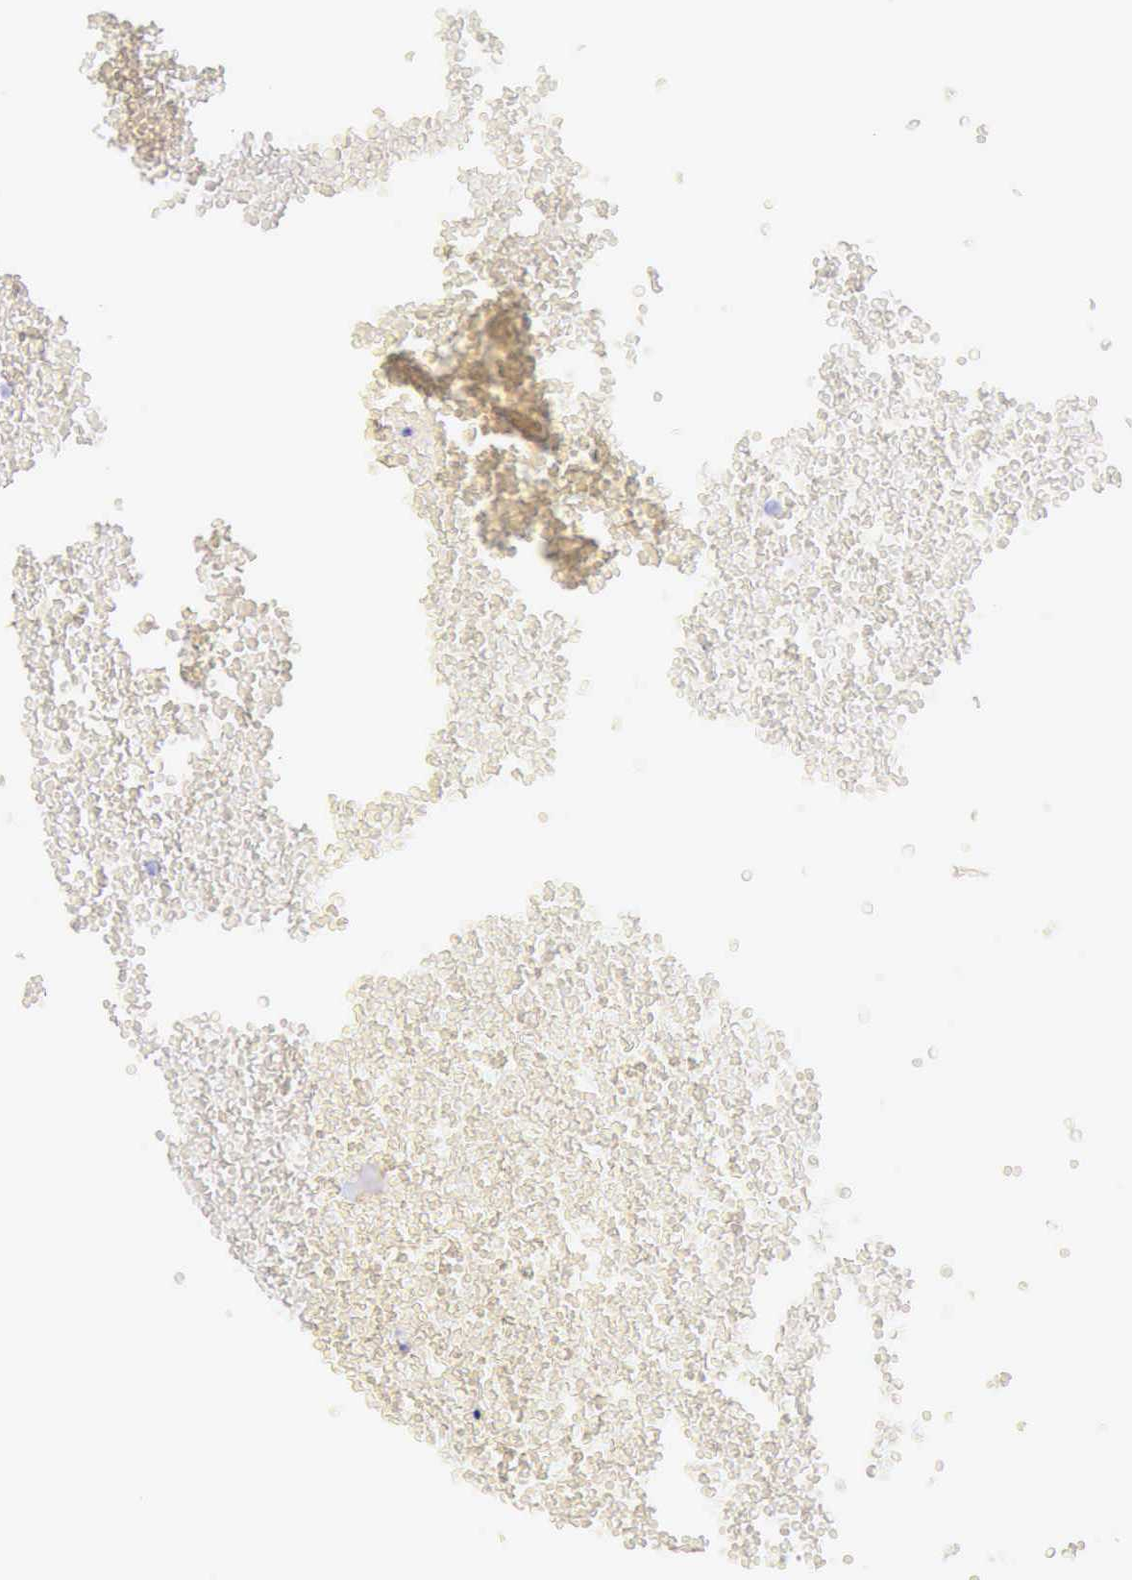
{"staining": {"intensity": "negative", "quantity": "none", "location": "none"}, "tissue": "testis cancer", "cell_type": "Tumor cells", "image_type": "cancer", "snomed": [{"axis": "morphology", "description": "Seminoma, NOS"}, {"axis": "topography", "description": "Testis"}], "caption": "Histopathology image shows no protein positivity in tumor cells of testis cancer tissue.", "gene": "TYMP", "patient": {"sex": "male", "age": 71}}